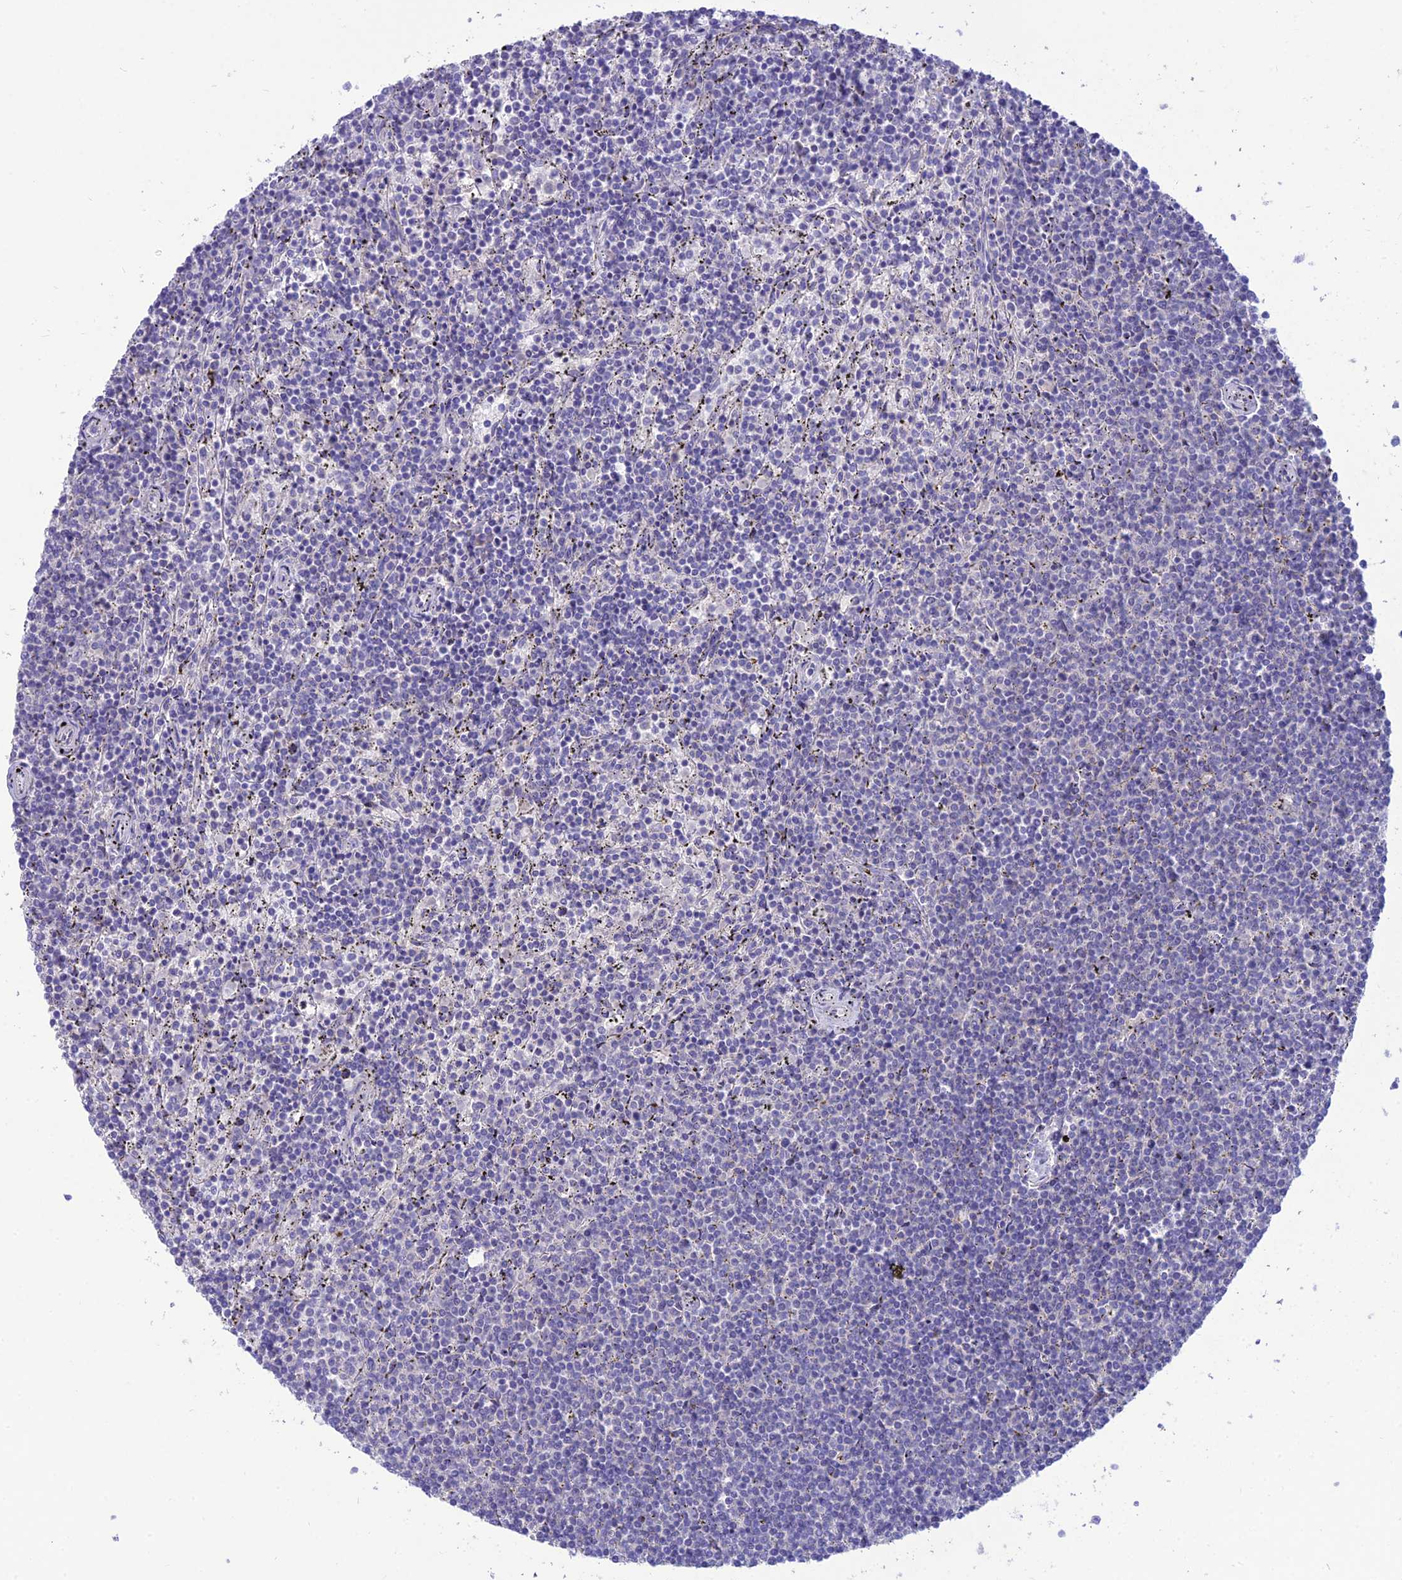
{"staining": {"intensity": "negative", "quantity": "none", "location": "none"}, "tissue": "lymphoma", "cell_type": "Tumor cells", "image_type": "cancer", "snomed": [{"axis": "morphology", "description": "Malignant lymphoma, non-Hodgkin's type, Low grade"}, {"axis": "topography", "description": "Spleen"}], "caption": "There is no significant staining in tumor cells of malignant lymphoma, non-Hodgkin's type (low-grade).", "gene": "TEKT3", "patient": {"sex": "female", "age": 50}}